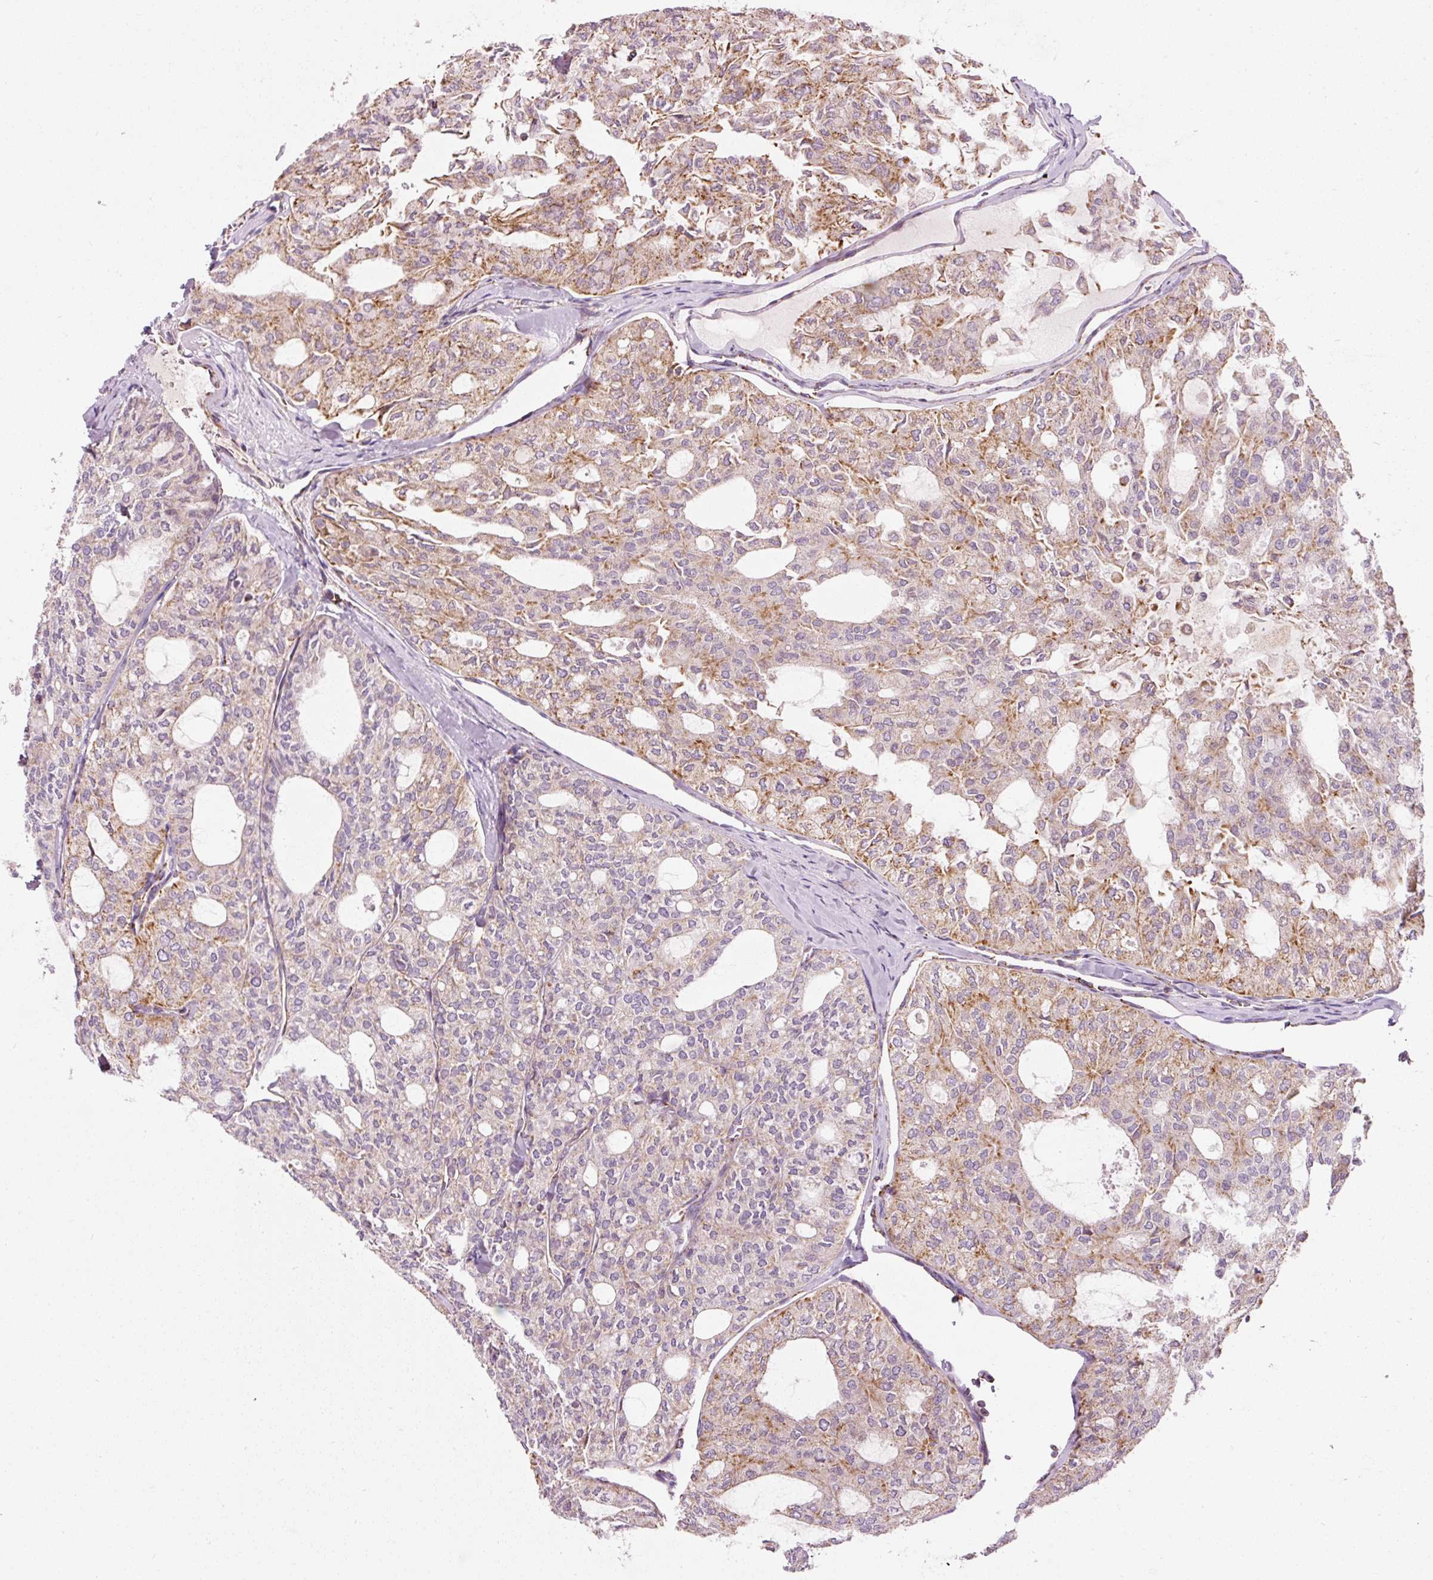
{"staining": {"intensity": "moderate", "quantity": "25%-75%", "location": "cytoplasmic/membranous"}, "tissue": "thyroid cancer", "cell_type": "Tumor cells", "image_type": "cancer", "snomed": [{"axis": "morphology", "description": "Follicular adenoma carcinoma, NOS"}, {"axis": "topography", "description": "Thyroid gland"}], "caption": "An image showing moderate cytoplasmic/membranous expression in about 25%-75% of tumor cells in thyroid cancer, as visualized by brown immunohistochemical staining.", "gene": "NDUFB4", "patient": {"sex": "male", "age": 75}}